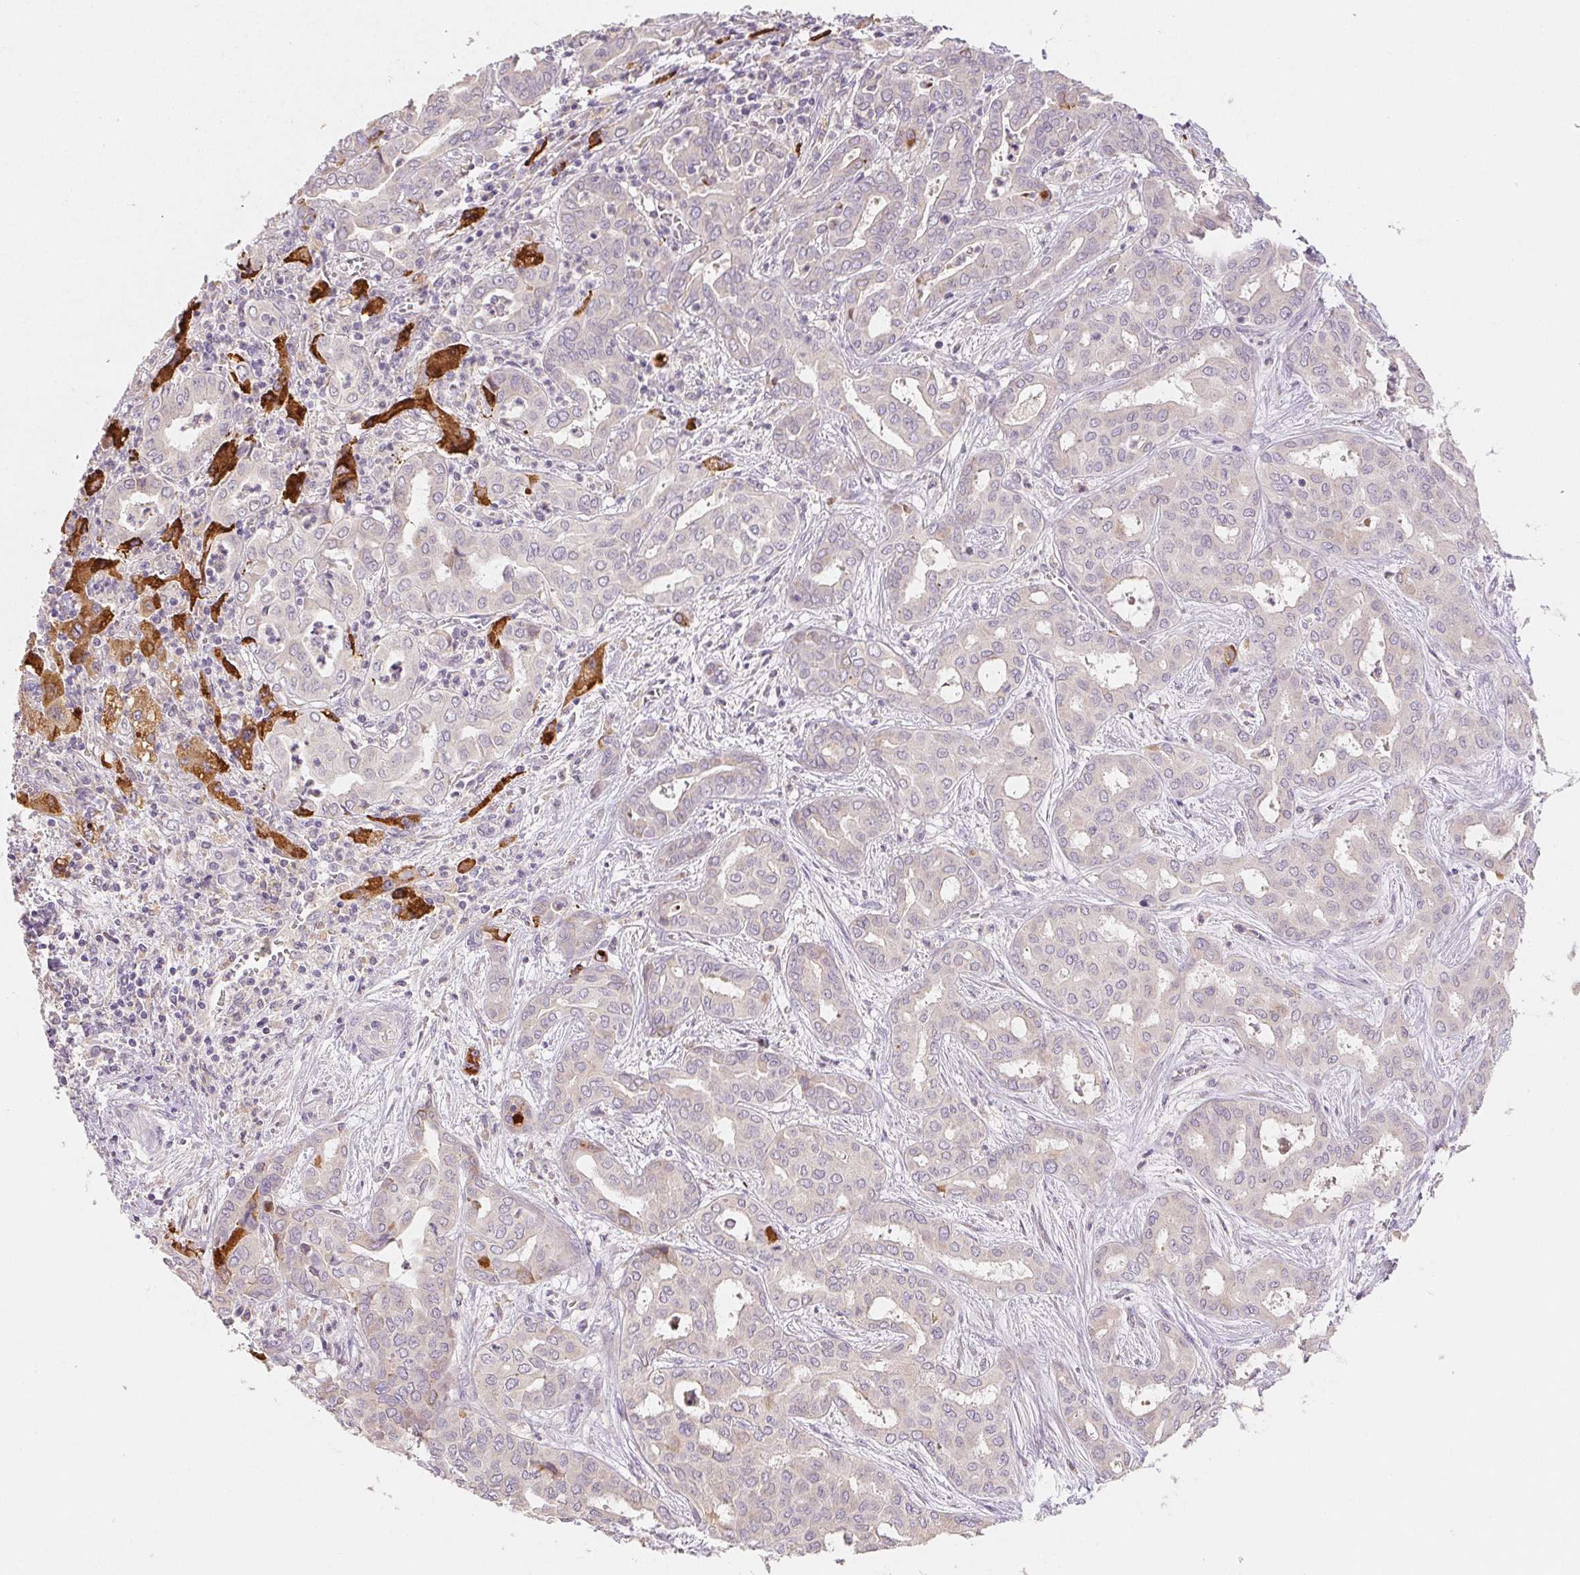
{"staining": {"intensity": "negative", "quantity": "none", "location": "none"}, "tissue": "liver cancer", "cell_type": "Tumor cells", "image_type": "cancer", "snomed": [{"axis": "morphology", "description": "Cholangiocarcinoma"}, {"axis": "topography", "description": "Liver"}], "caption": "Liver cancer was stained to show a protein in brown. There is no significant expression in tumor cells.", "gene": "ACVR1B", "patient": {"sex": "female", "age": 64}}